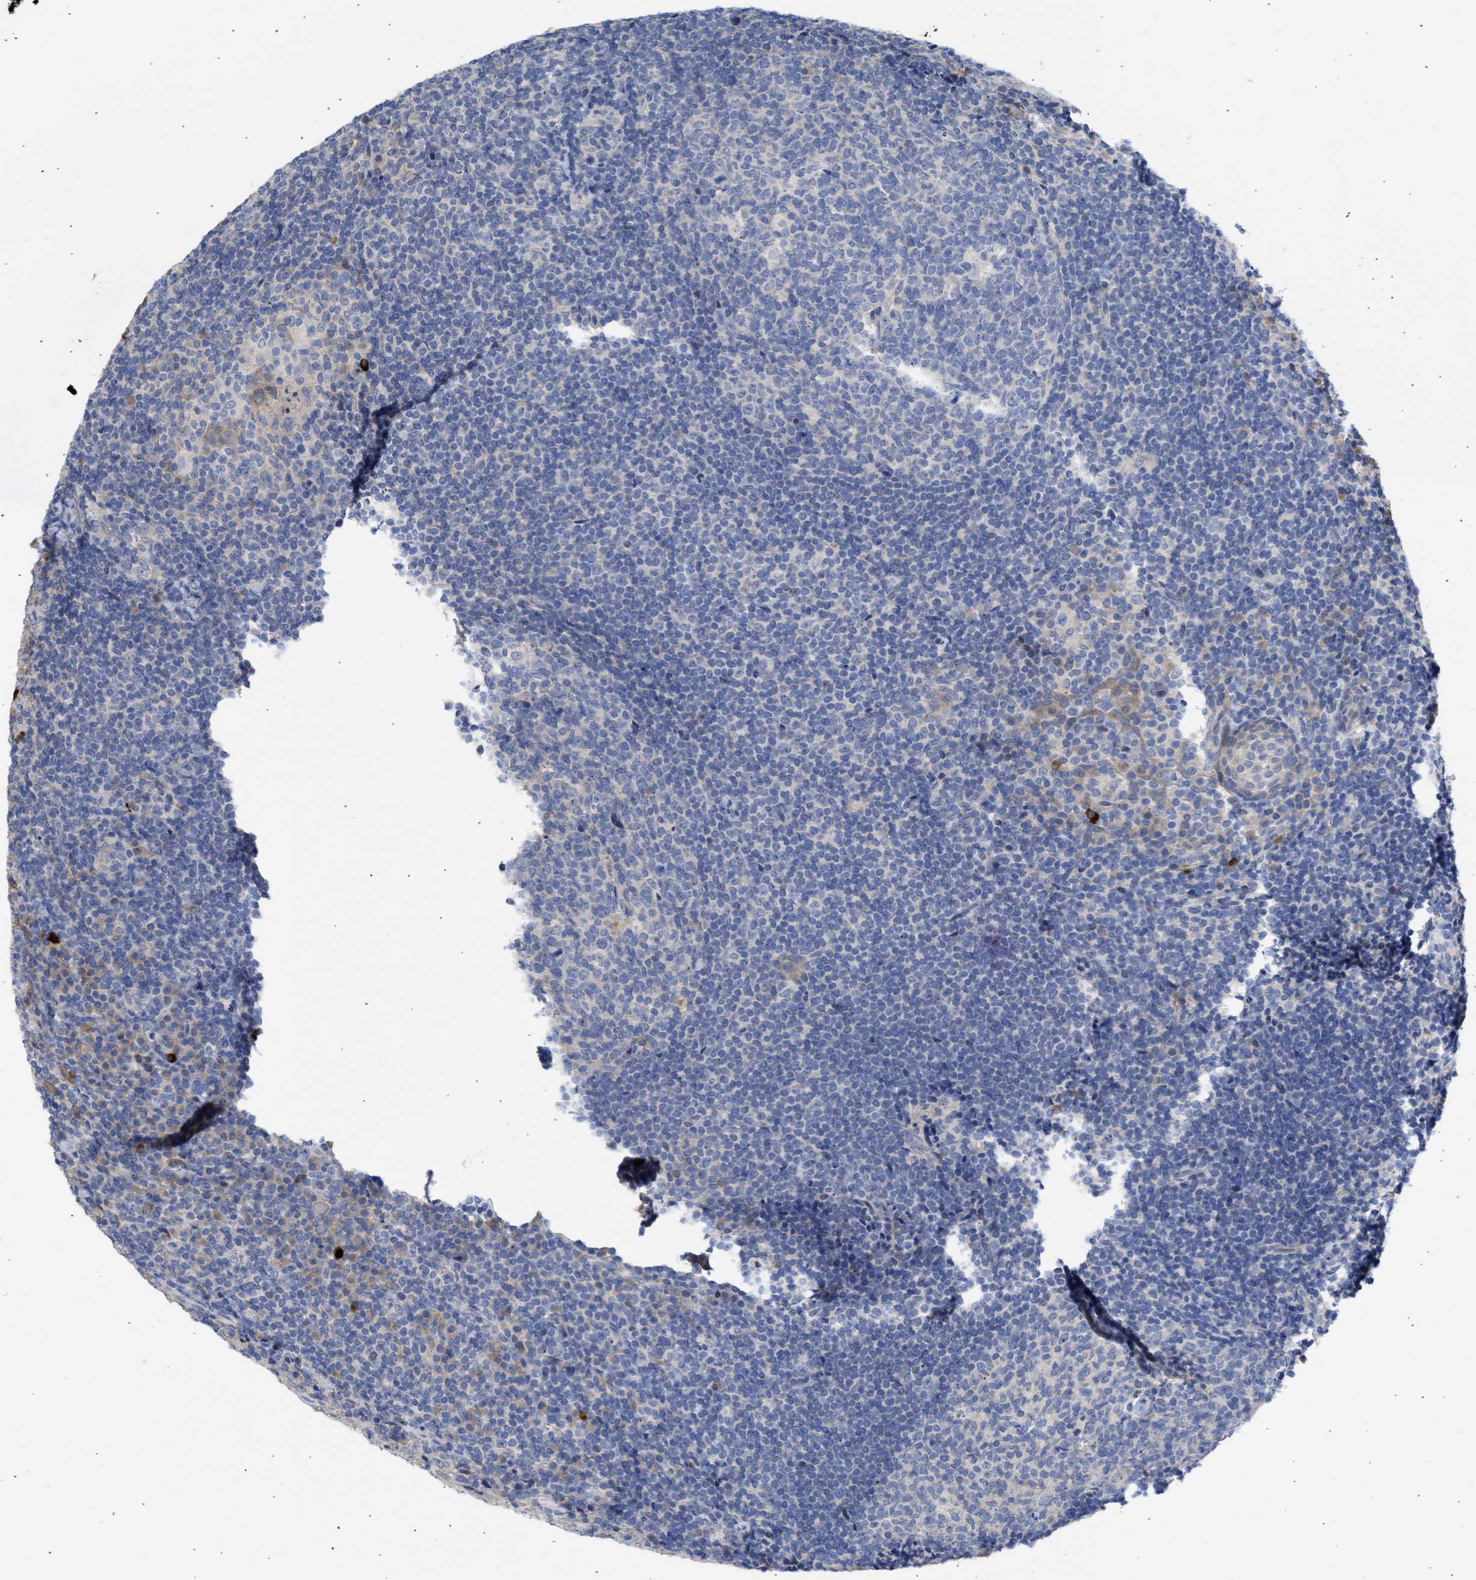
{"staining": {"intensity": "negative", "quantity": "none", "location": "none"}, "tissue": "tonsil", "cell_type": "Germinal center cells", "image_type": "normal", "snomed": [{"axis": "morphology", "description": "Normal tissue, NOS"}, {"axis": "topography", "description": "Tonsil"}], "caption": "The immunohistochemistry image has no significant expression in germinal center cells of tonsil.", "gene": "ARHGEF4", "patient": {"sex": "male", "age": 37}}